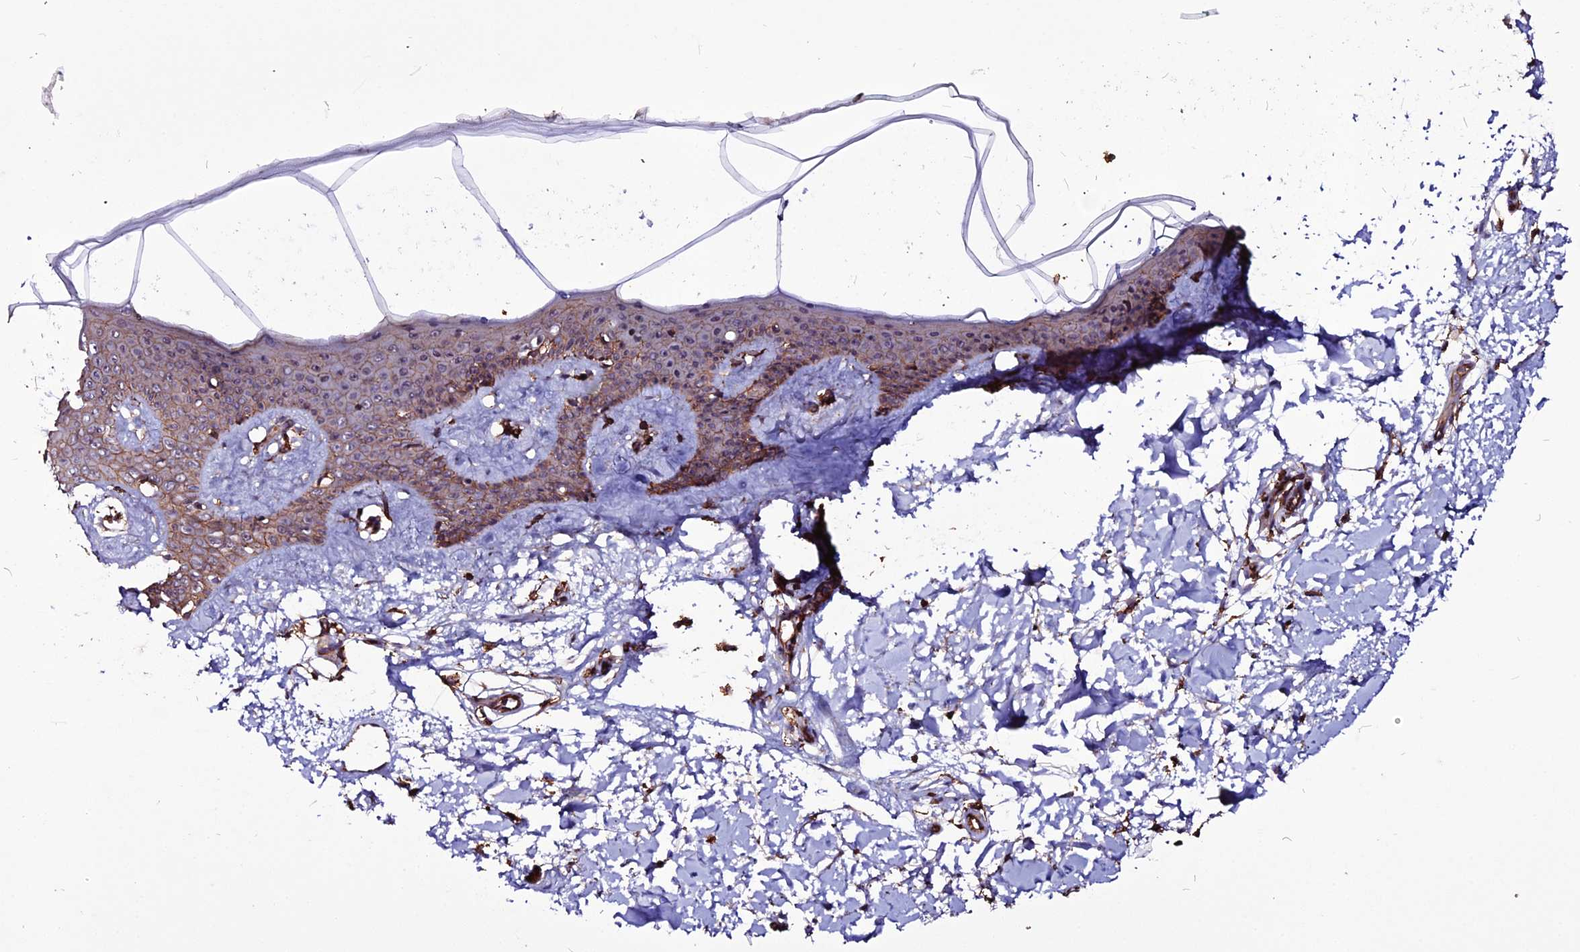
{"staining": {"intensity": "strong", "quantity": ">75%", "location": "cytoplasmic/membranous"}, "tissue": "skin", "cell_type": "Fibroblasts", "image_type": "normal", "snomed": [{"axis": "morphology", "description": "Normal tissue, NOS"}, {"axis": "topography", "description": "Skin"}], "caption": "Immunohistochemical staining of benign human skin demonstrates high levels of strong cytoplasmic/membranous positivity in about >75% of fibroblasts.", "gene": "USP17L10", "patient": {"sex": "female", "age": 34}}